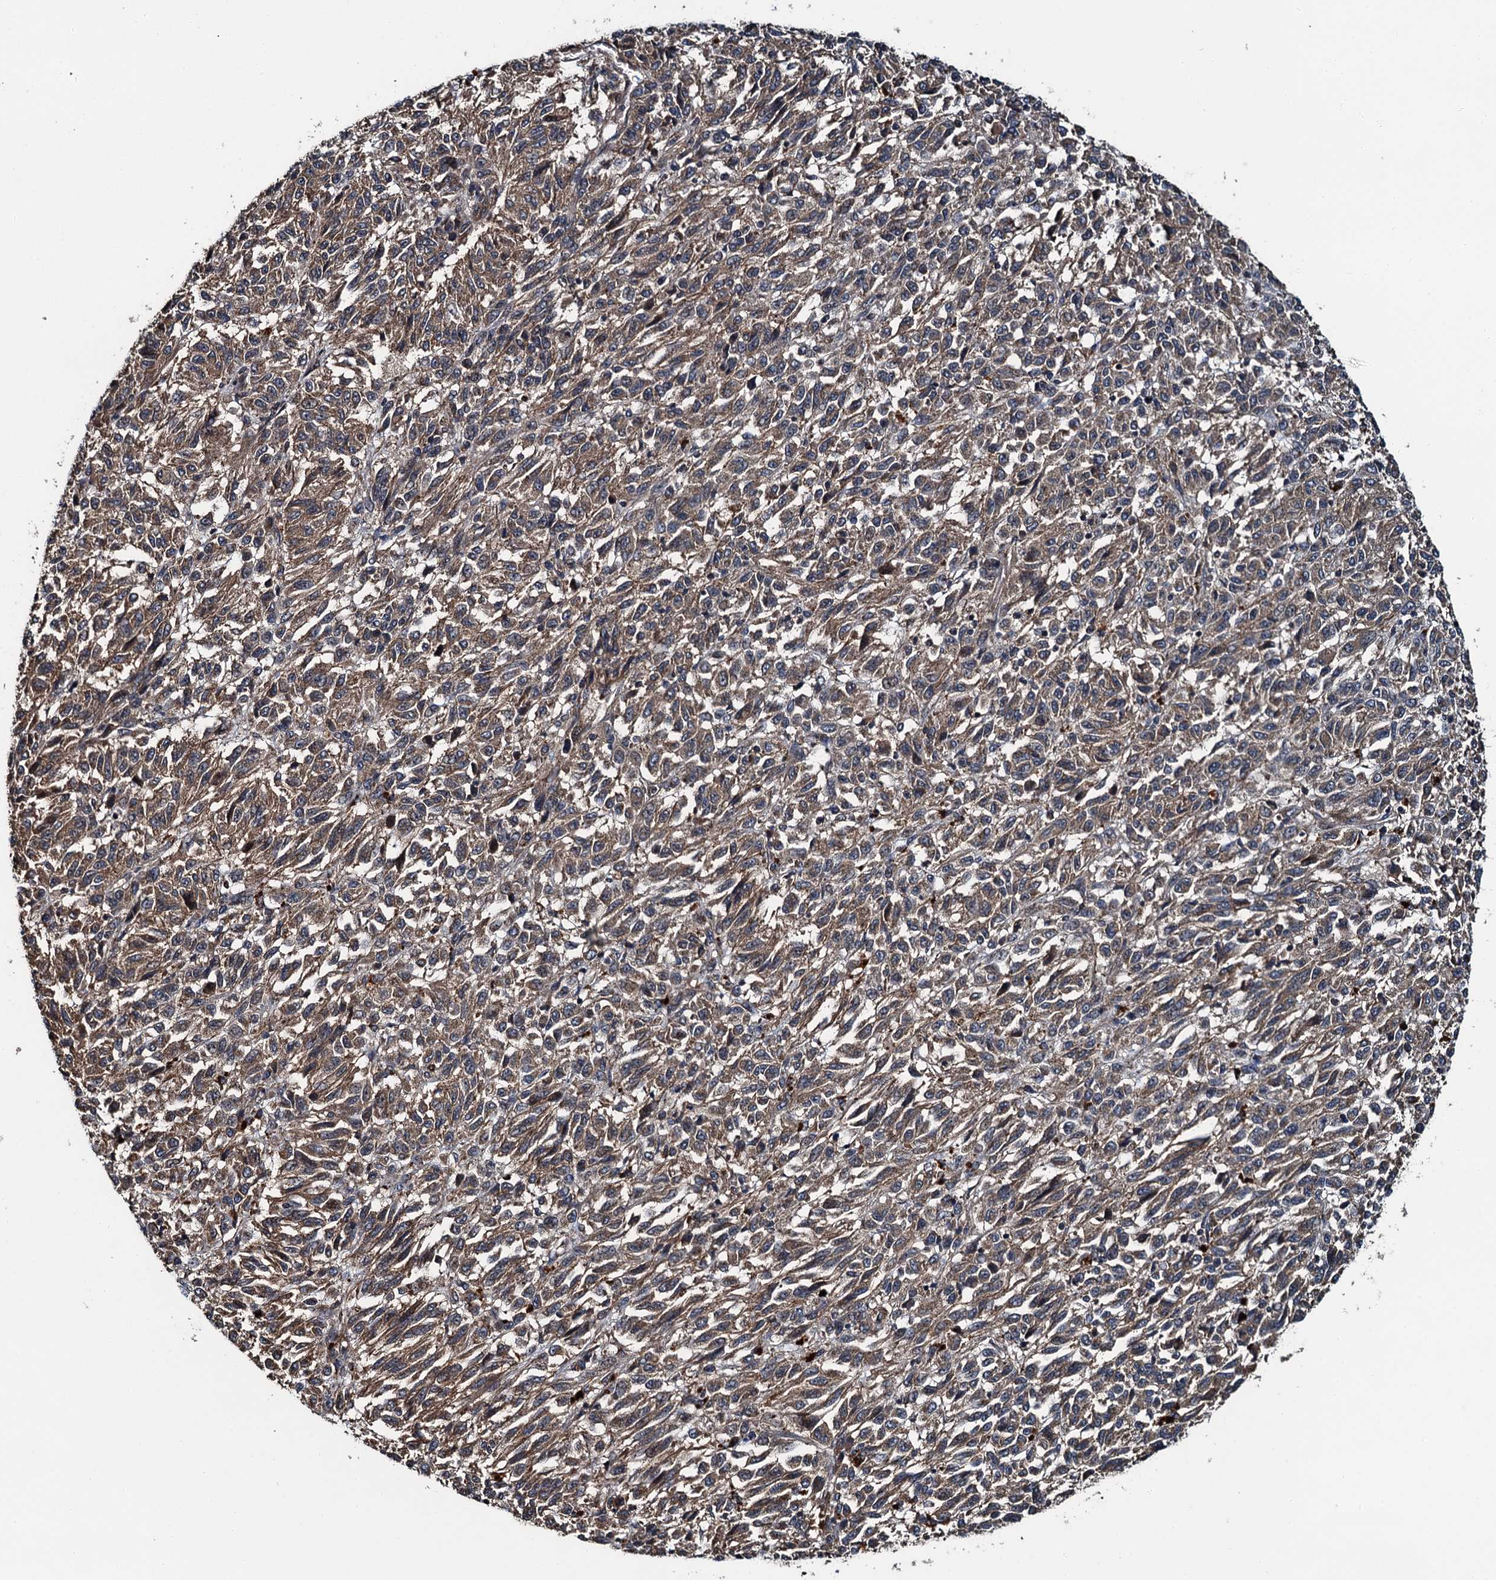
{"staining": {"intensity": "moderate", "quantity": ">75%", "location": "cytoplasmic/membranous"}, "tissue": "melanoma", "cell_type": "Tumor cells", "image_type": "cancer", "snomed": [{"axis": "morphology", "description": "Malignant melanoma, Metastatic site"}, {"axis": "topography", "description": "Lung"}], "caption": "This is a histology image of immunohistochemistry staining of malignant melanoma (metastatic site), which shows moderate positivity in the cytoplasmic/membranous of tumor cells.", "gene": "SNX32", "patient": {"sex": "male", "age": 64}}